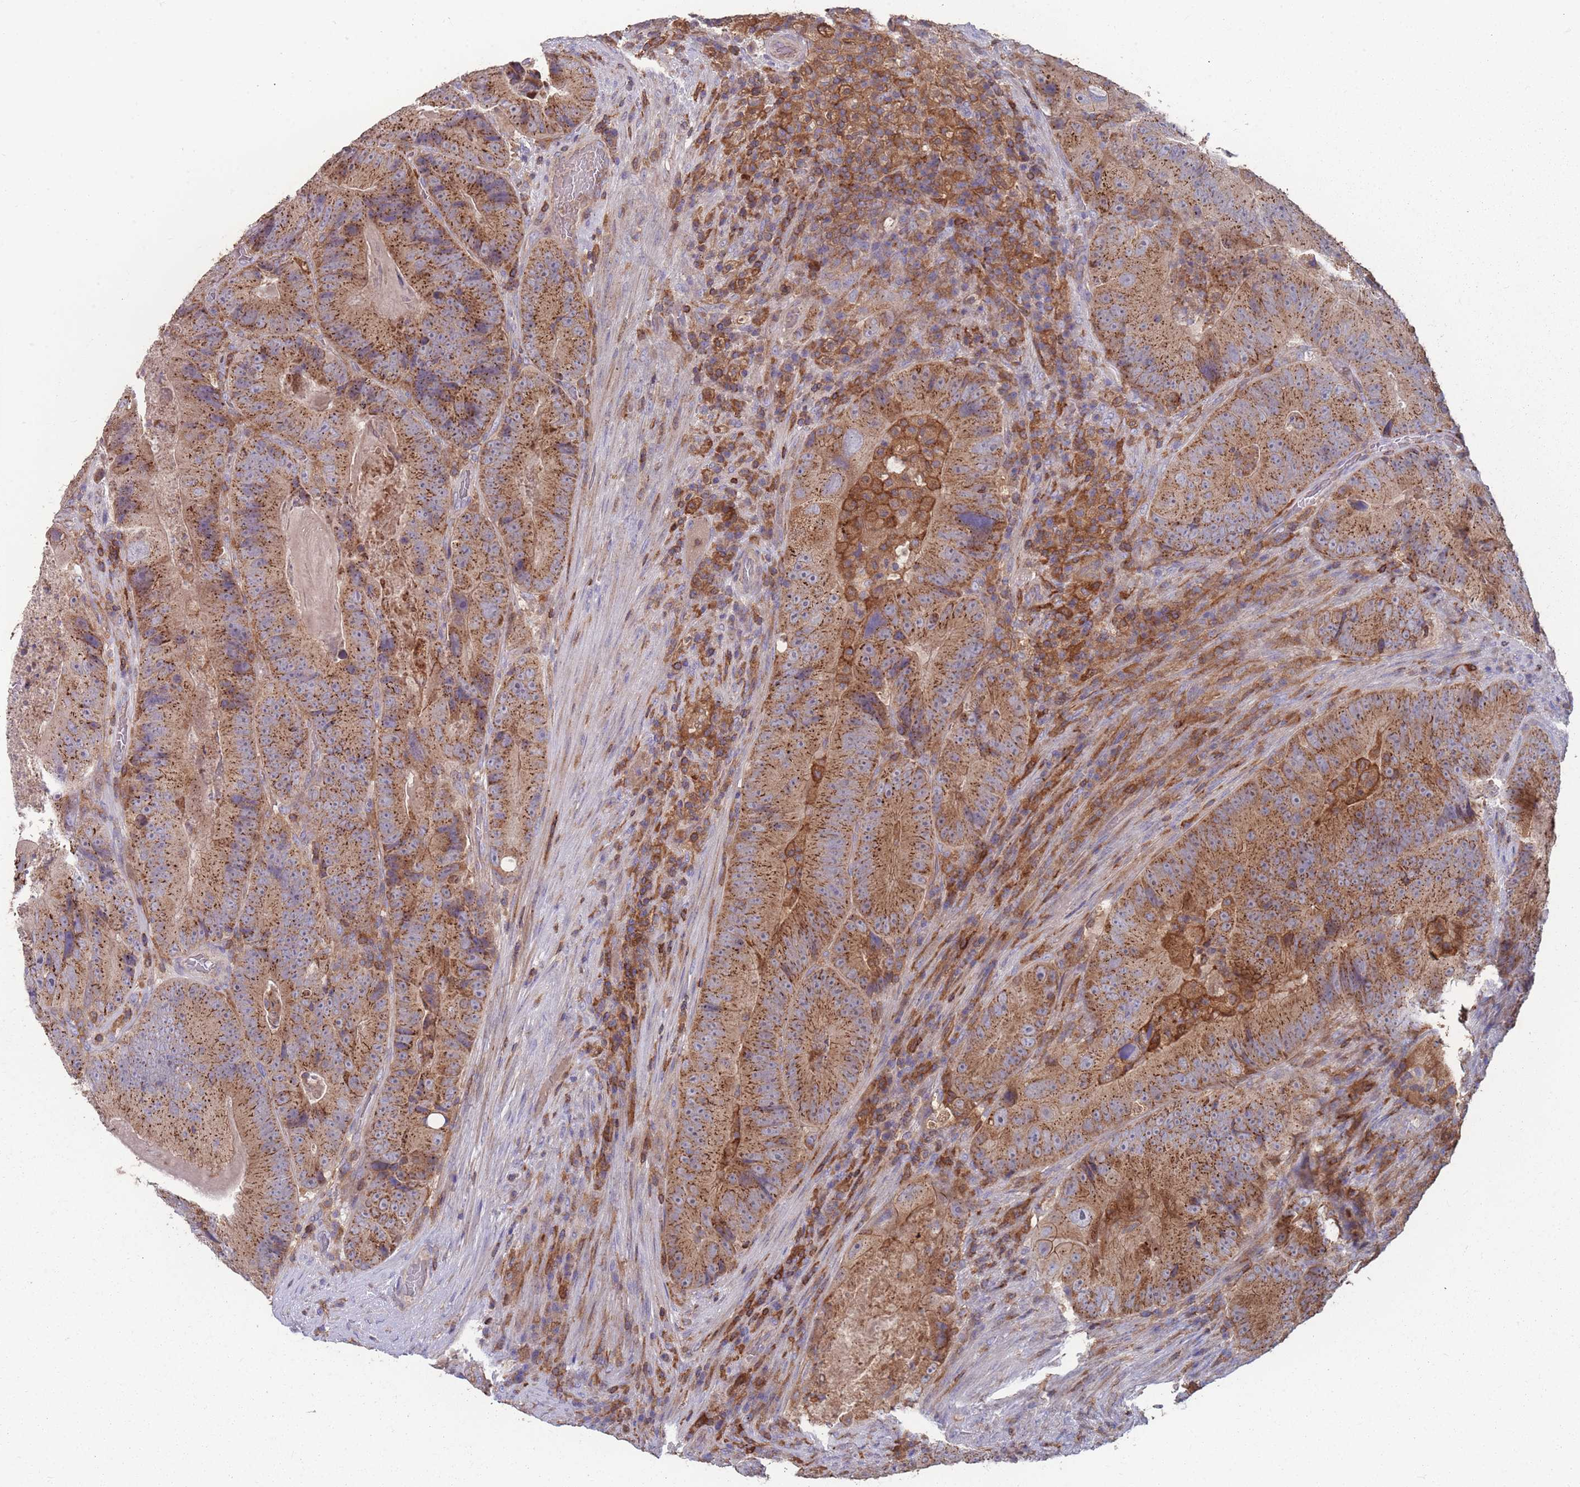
{"staining": {"intensity": "strong", "quantity": ">75%", "location": "cytoplasmic/membranous"}, "tissue": "colorectal cancer", "cell_type": "Tumor cells", "image_type": "cancer", "snomed": [{"axis": "morphology", "description": "Adenocarcinoma, NOS"}, {"axis": "topography", "description": "Colon"}], "caption": "High-power microscopy captured an immunohistochemistry image of adenocarcinoma (colorectal), revealing strong cytoplasmic/membranous expression in about >75% of tumor cells.", "gene": "CD33", "patient": {"sex": "female", "age": 86}}